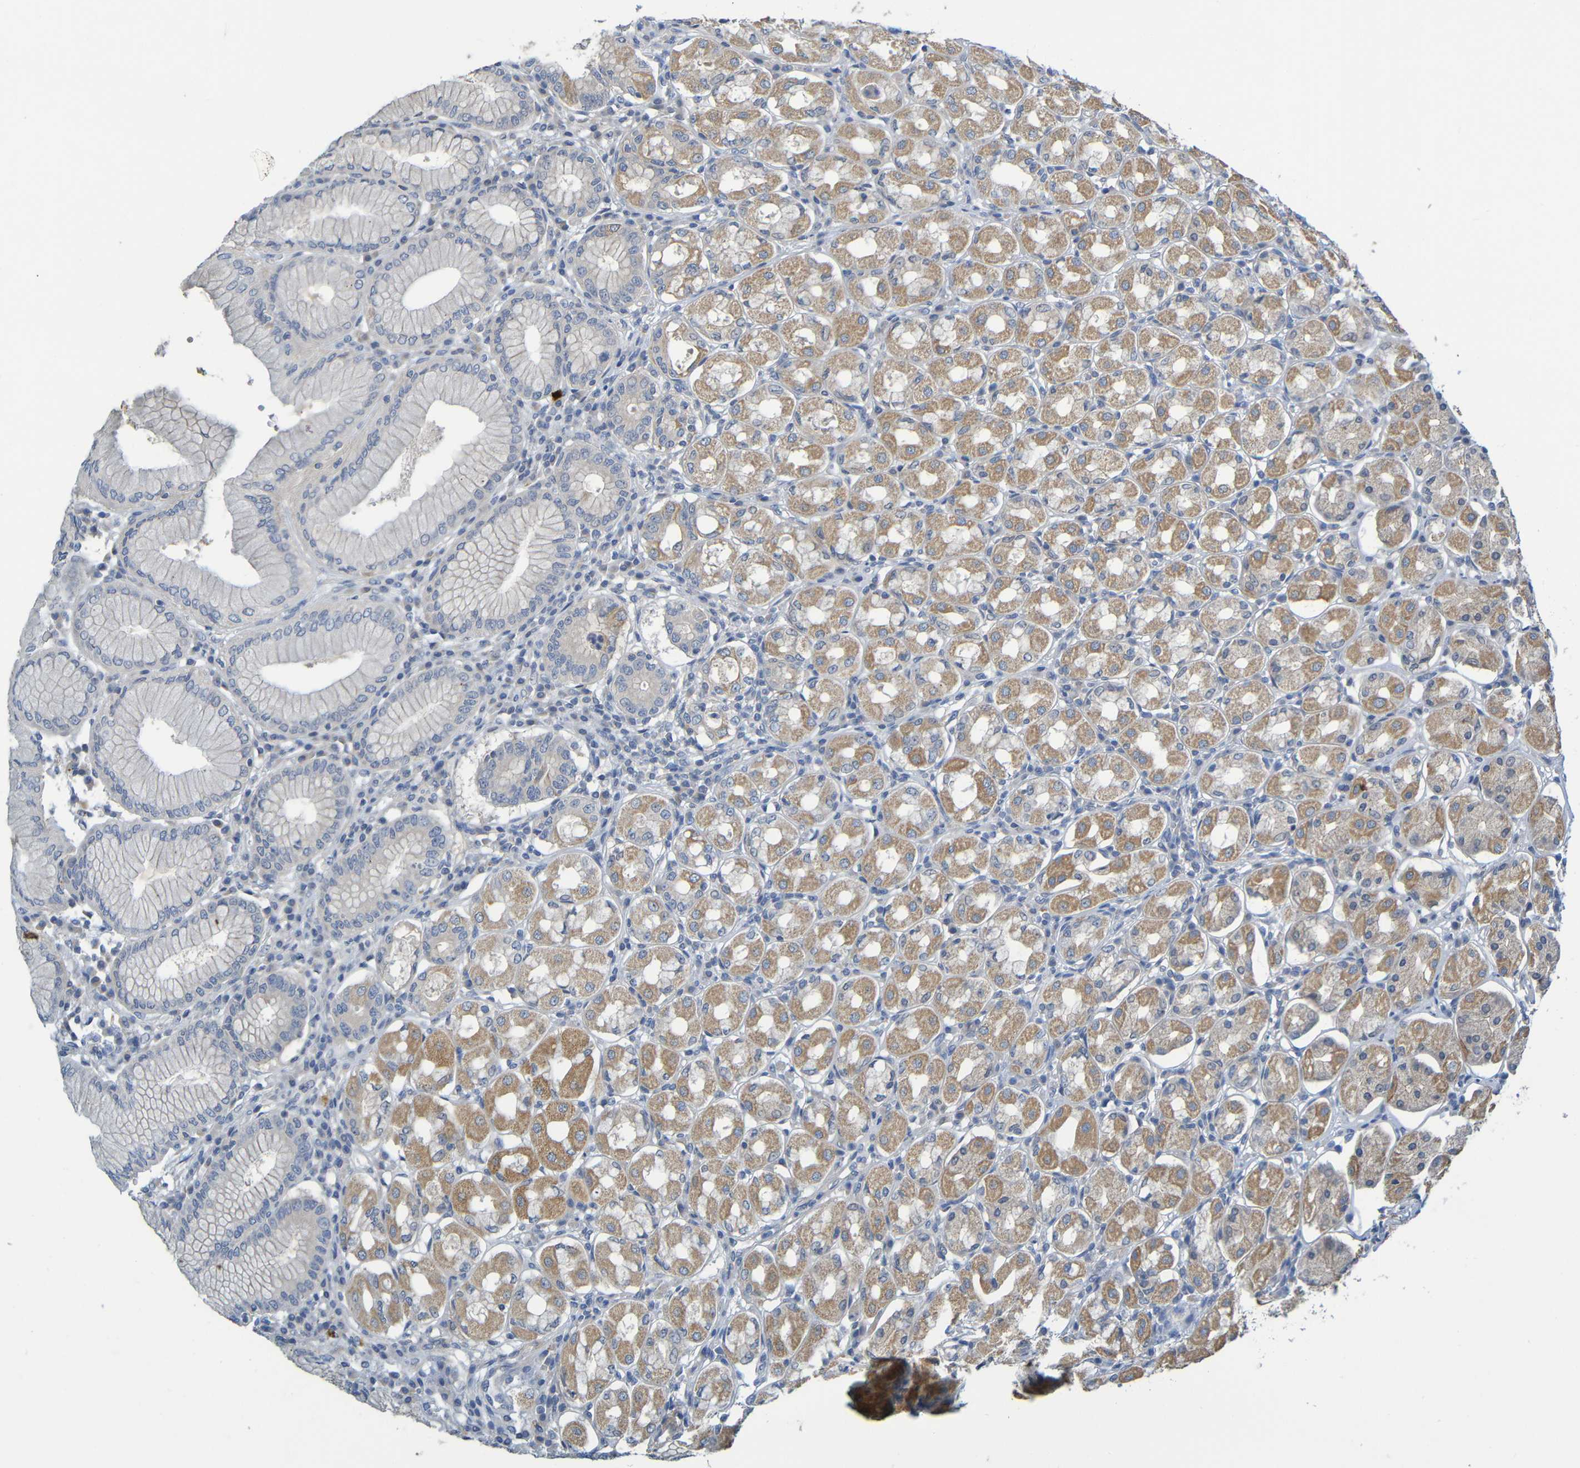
{"staining": {"intensity": "moderate", "quantity": ">75%", "location": "cytoplasmic/membranous"}, "tissue": "stomach", "cell_type": "Glandular cells", "image_type": "normal", "snomed": [{"axis": "morphology", "description": "Normal tissue, NOS"}, {"axis": "topography", "description": "Stomach"}, {"axis": "topography", "description": "Stomach, lower"}], "caption": "The histopathology image exhibits staining of unremarkable stomach, revealing moderate cytoplasmic/membranous protein staining (brown color) within glandular cells. Nuclei are stained in blue.", "gene": "CYP4F2", "patient": {"sex": "female", "age": 56}}